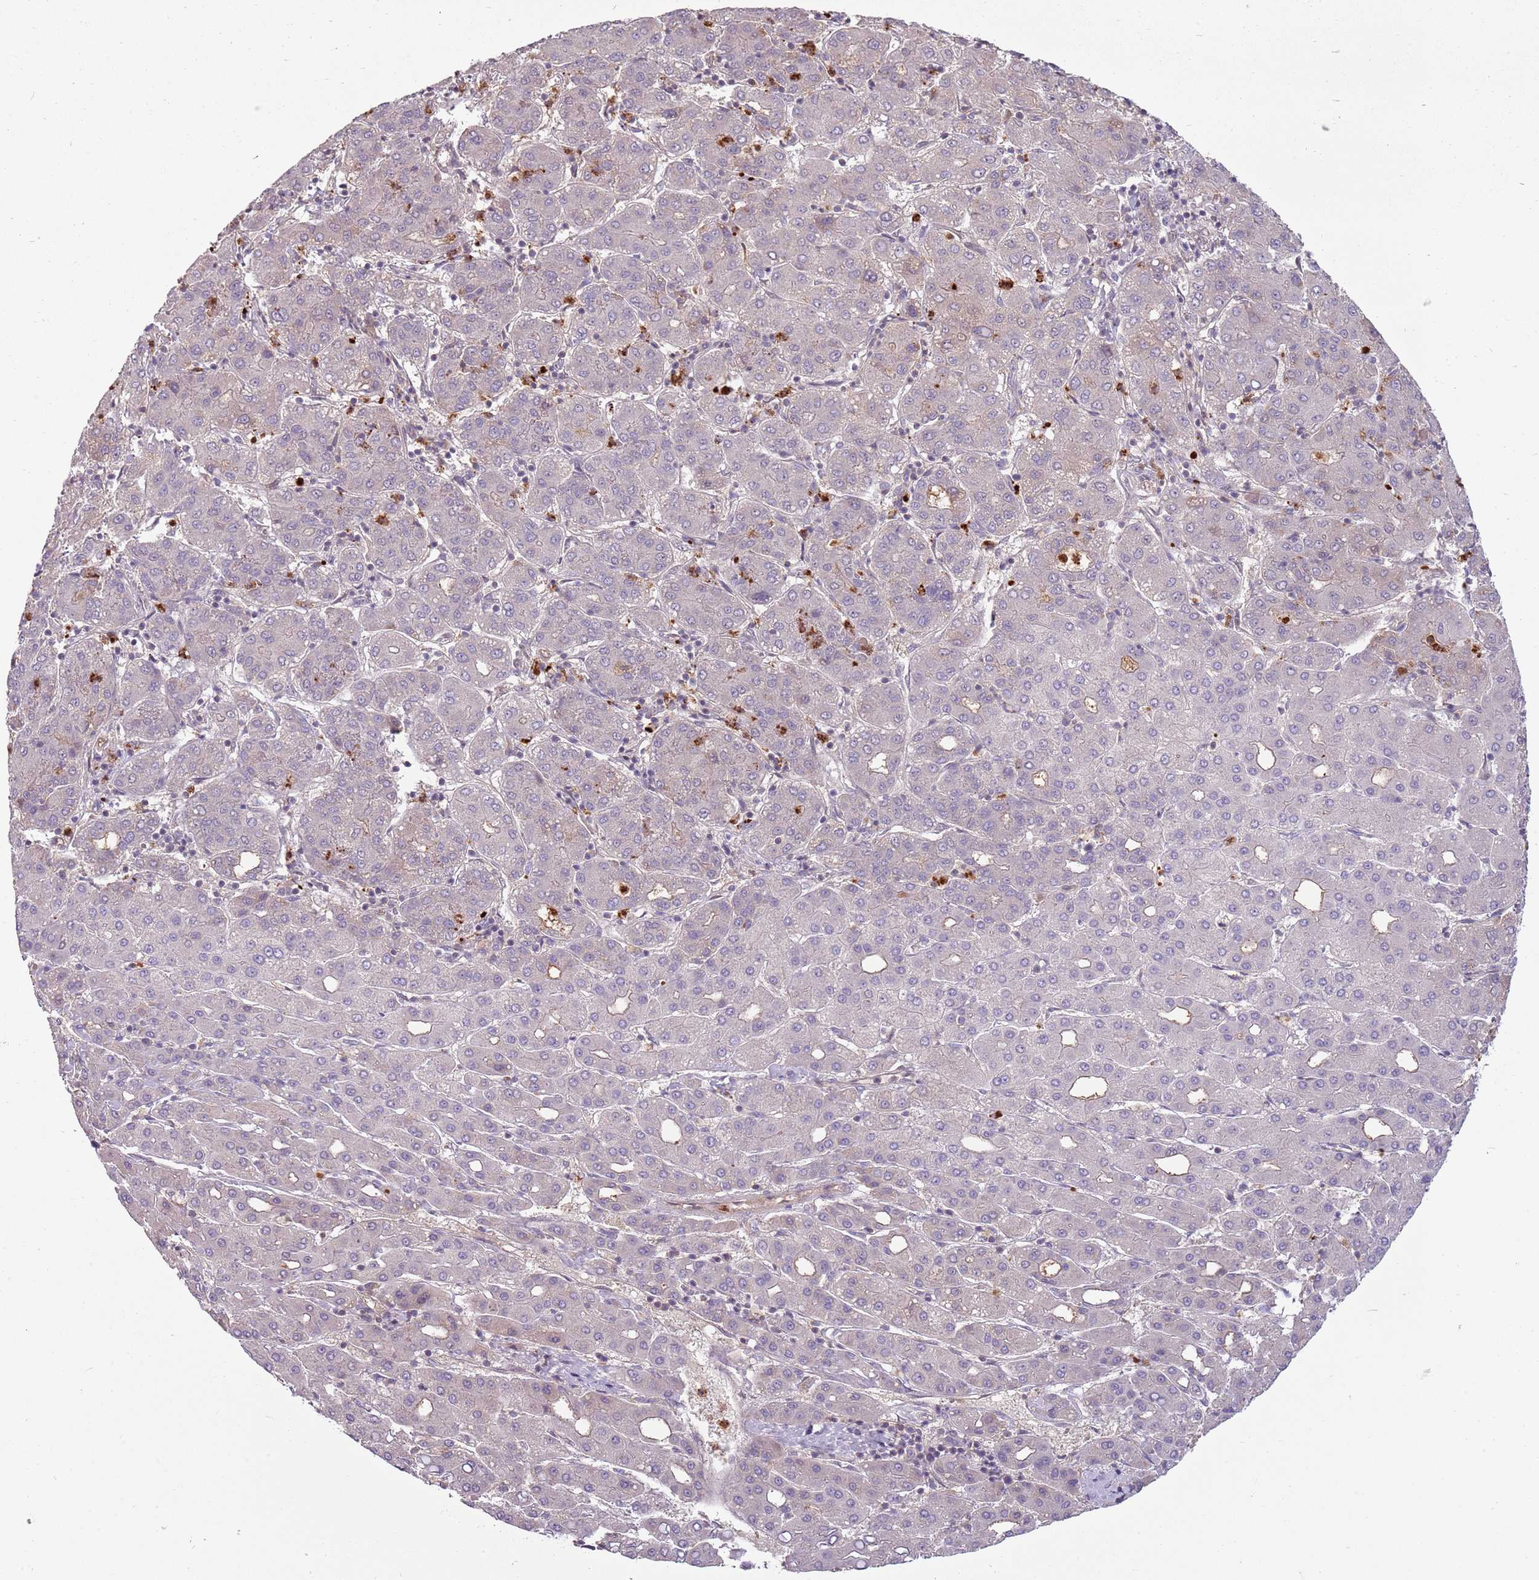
{"staining": {"intensity": "negative", "quantity": "none", "location": "none"}, "tissue": "liver cancer", "cell_type": "Tumor cells", "image_type": "cancer", "snomed": [{"axis": "morphology", "description": "Carcinoma, Hepatocellular, NOS"}, {"axis": "topography", "description": "Liver"}], "caption": "The image shows no significant expression in tumor cells of liver cancer. Brightfield microscopy of immunohistochemistry (IHC) stained with DAB (3,3'-diaminobenzidine) (brown) and hematoxylin (blue), captured at high magnification.", "gene": "NBPF6", "patient": {"sex": "male", "age": 65}}